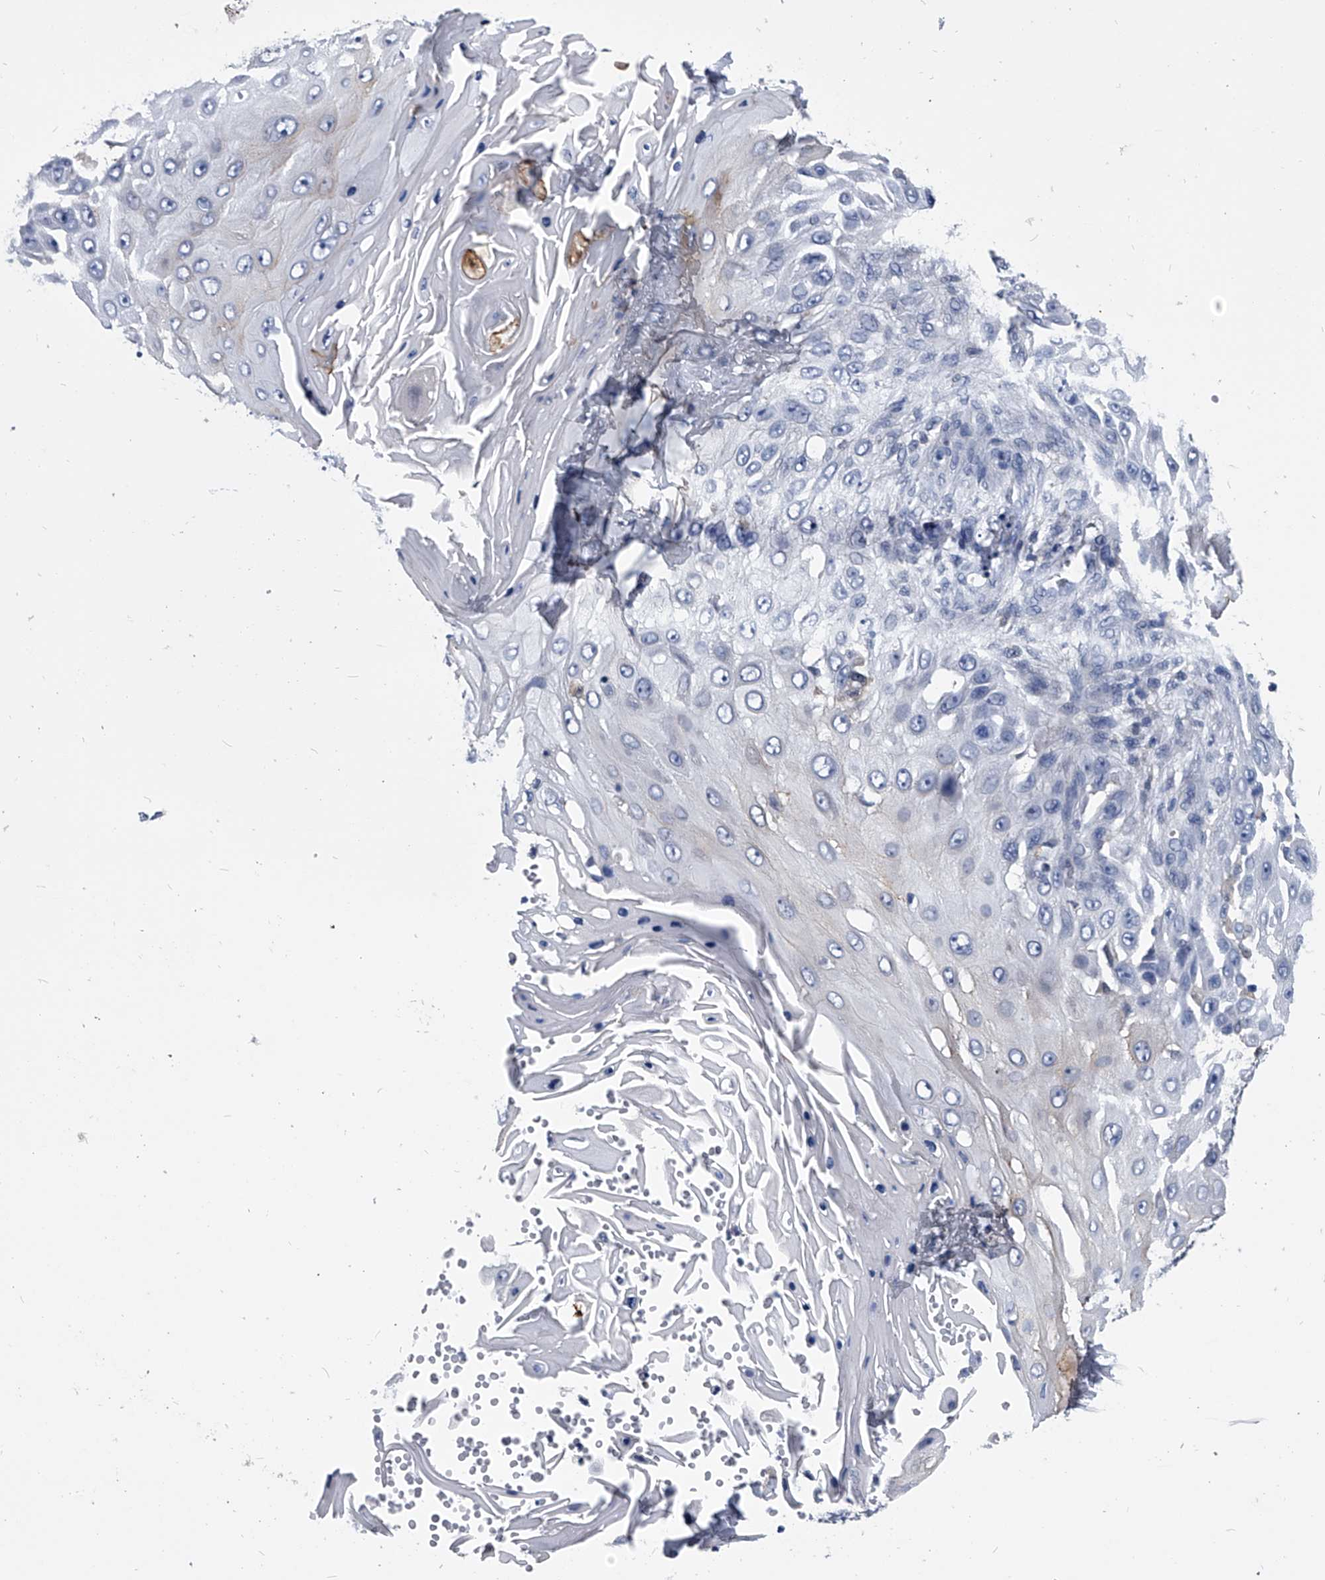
{"staining": {"intensity": "negative", "quantity": "none", "location": "none"}, "tissue": "skin cancer", "cell_type": "Tumor cells", "image_type": "cancer", "snomed": [{"axis": "morphology", "description": "Squamous cell carcinoma, NOS"}, {"axis": "topography", "description": "Skin"}], "caption": "Tumor cells show no significant positivity in squamous cell carcinoma (skin). (DAB IHC with hematoxylin counter stain).", "gene": "PDXK", "patient": {"sex": "female", "age": 44}}